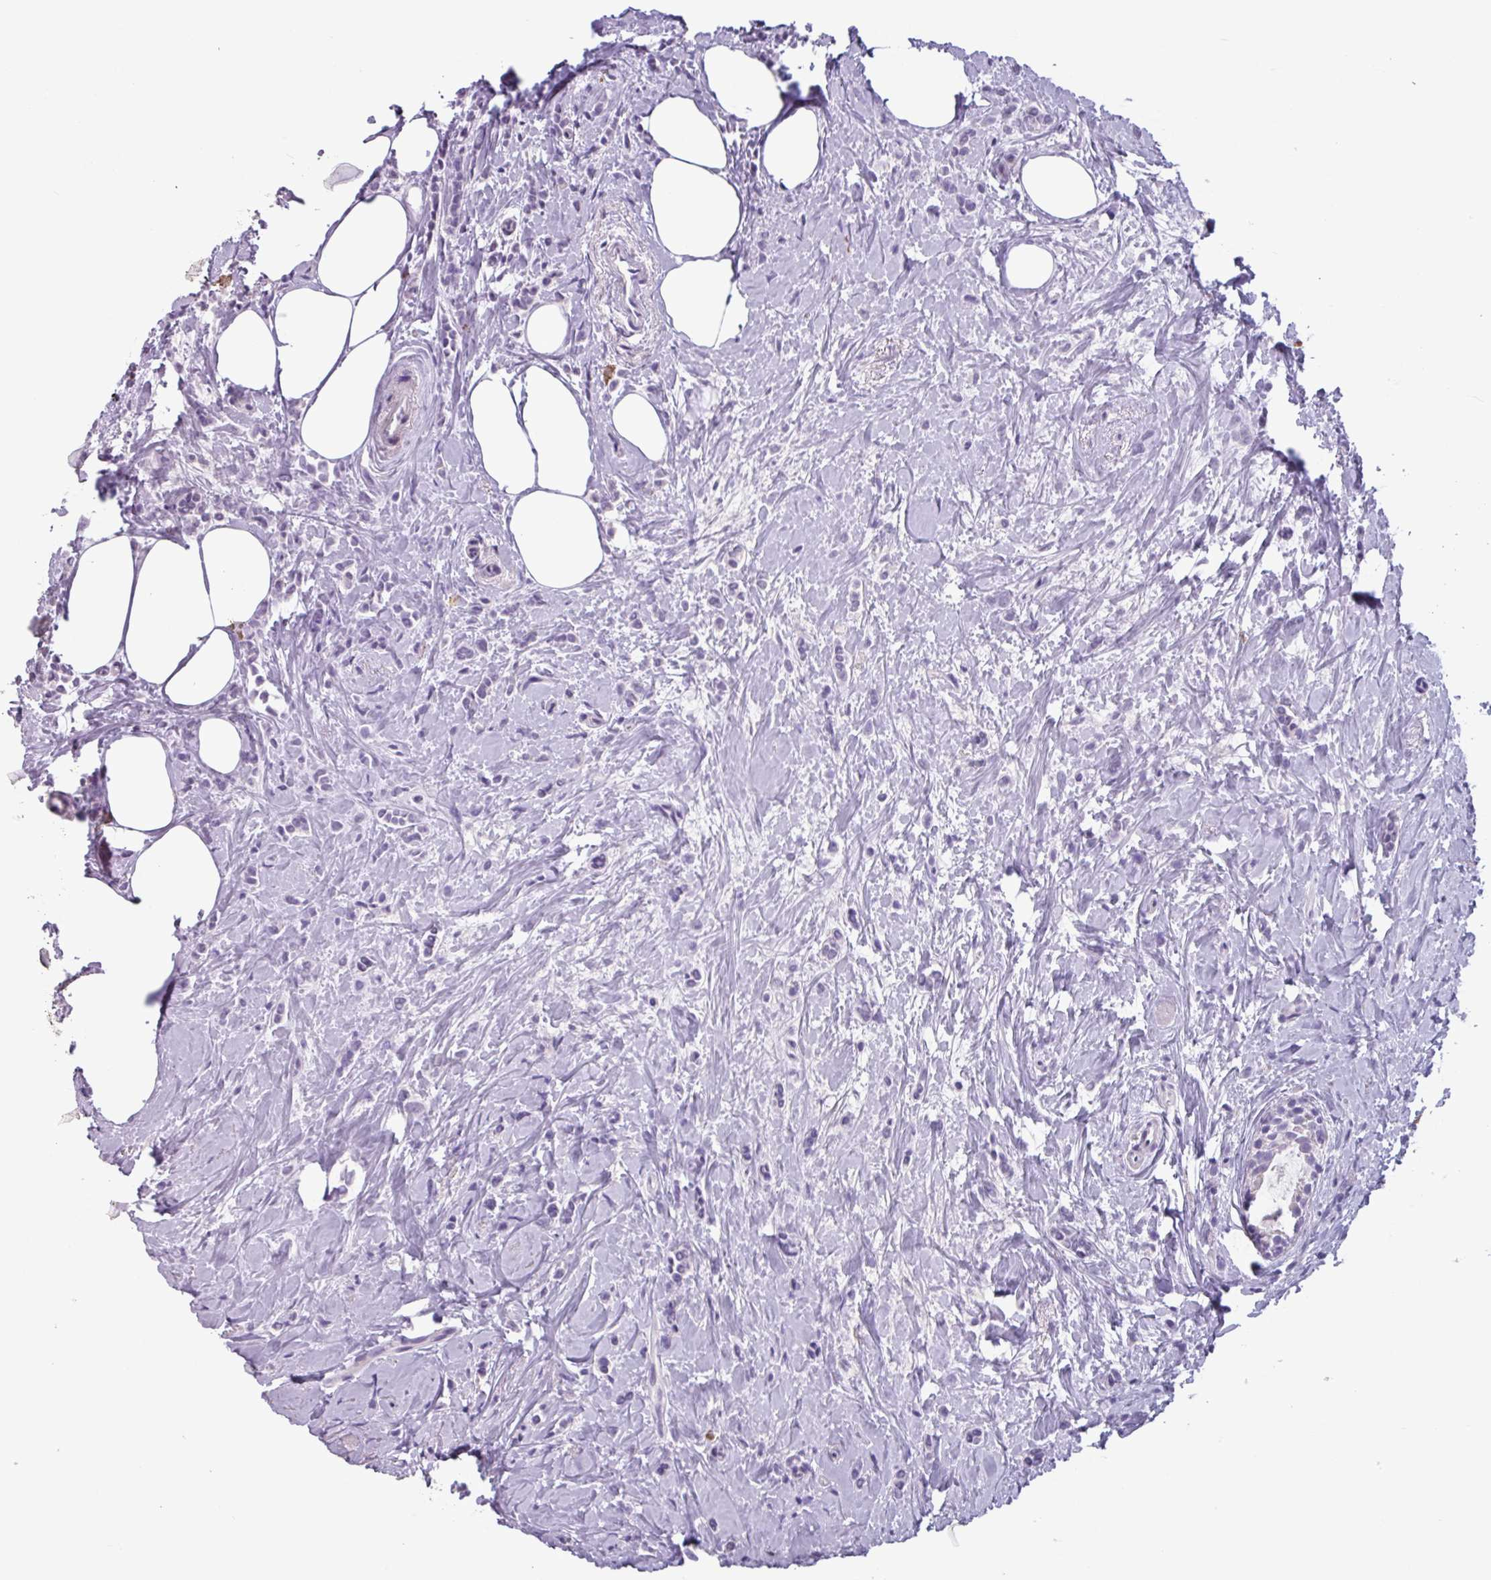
{"staining": {"intensity": "negative", "quantity": "none", "location": "none"}, "tissue": "breast cancer", "cell_type": "Tumor cells", "image_type": "cancer", "snomed": [{"axis": "morphology", "description": "Lobular carcinoma"}, {"axis": "topography", "description": "Breast"}], "caption": "Immunohistochemistry (IHC) micrograph of human lobular carcinoma (breast) stained for a protein (brown), which displays no staining in tumor cells. (DAB (3,3'-diaminobenzidine) immunohistochemistry with hematoxylin counter stain).", "gene": "ADGRE1", "patient": {"sex": "female", "age": 84}}